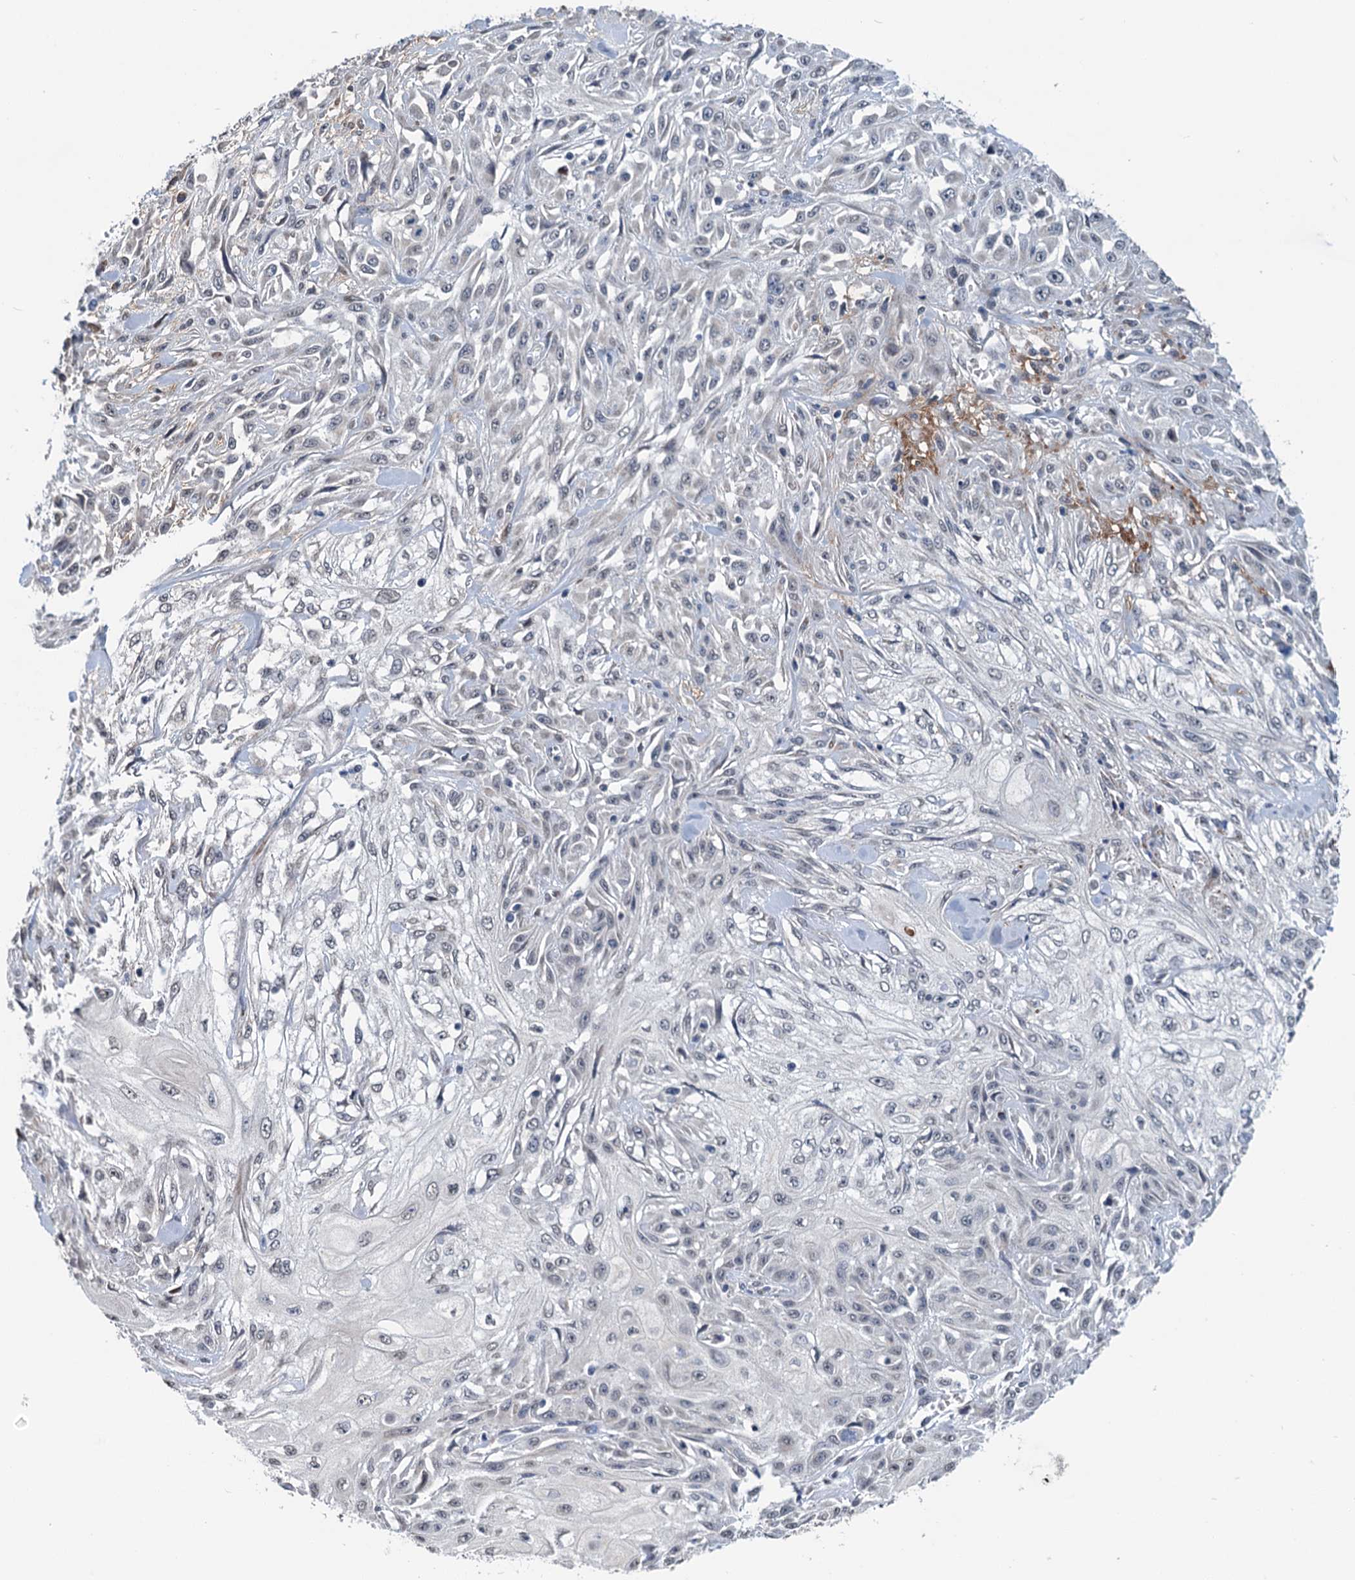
{"staining": {"intensity": "negative", "quantity": "none", "location": "none"}, "tissue": "skin cancer", "cell_type": "Tumor cells", "image_type": "cancer", "snomed": [{"axis": "morphology", "description": "Squamous cell carcinoma, NOS"}, {"axis": "morphology", "description": "Squamous cell carcinoma, metastatic, NOS"}, {"axis": "topography", "description": "Skin"}, {"axis": "topography", "description": "Lymph node"}], "caption": "This micrograph is of skin cancer (metastatic squamous cell carcinoma) stained with IHC to label a protein in brown with the nuclei are counter-stained blue. There is no positivity in tumor cells.", "gene": "SHLD1", "patient": {"sex": "male", "age": 75}}